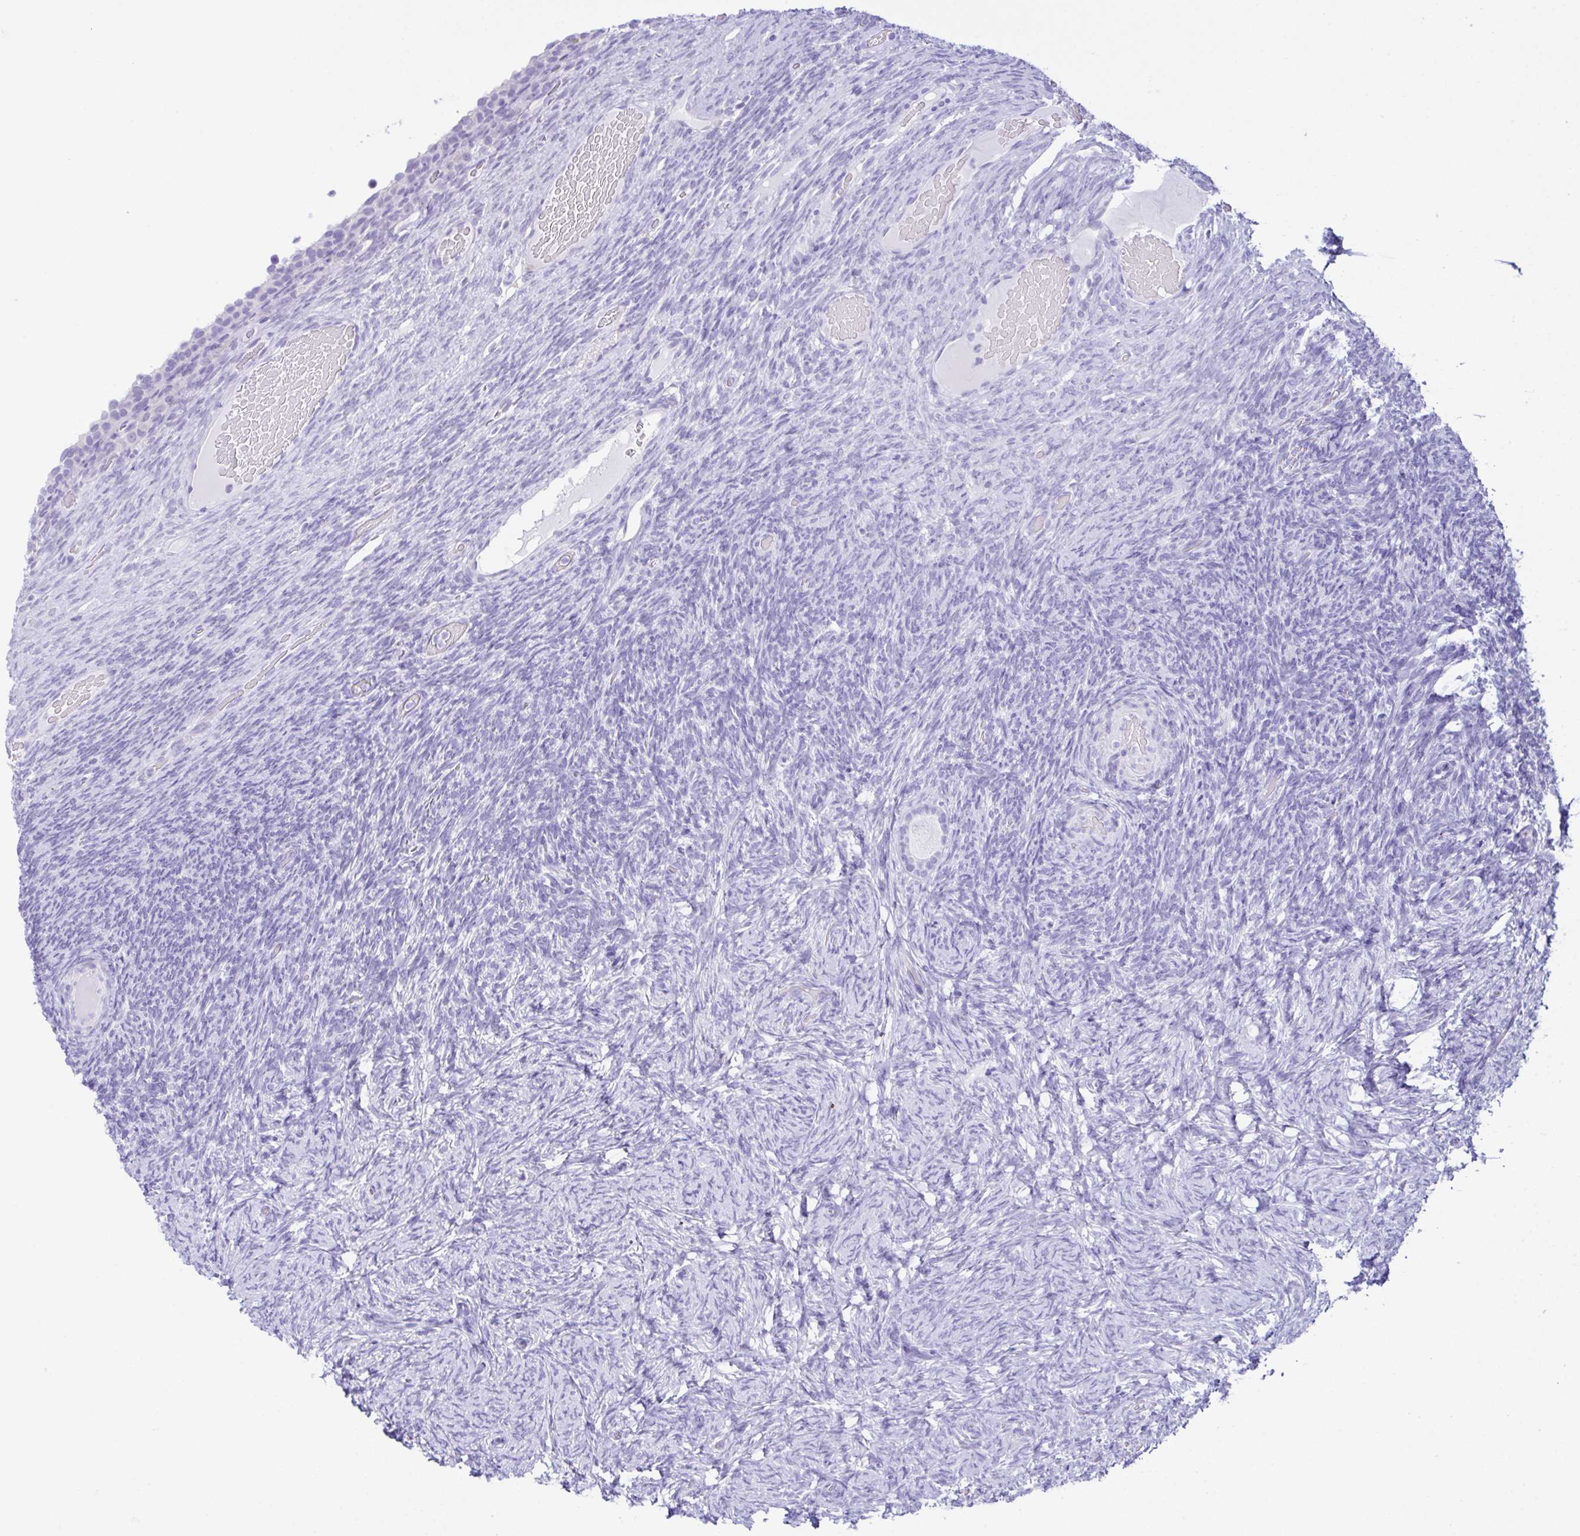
{"staining": {"intensity": "negative", "quantity": "none", "location": "none"}, "tissue": "ovary", "cell_type": "Follicle cells", "image_type": "normal", "snomed": [{"axis": "morphology", "description": "Normal tissue, NOS"}, {"axis": "topography", "description": "Ovary"}], "caption": "The histopathology image reveals no significant expression in follicle cells of ovary.", "gene": "RRM2", "patient": {"sex": "female", "age": 34}}